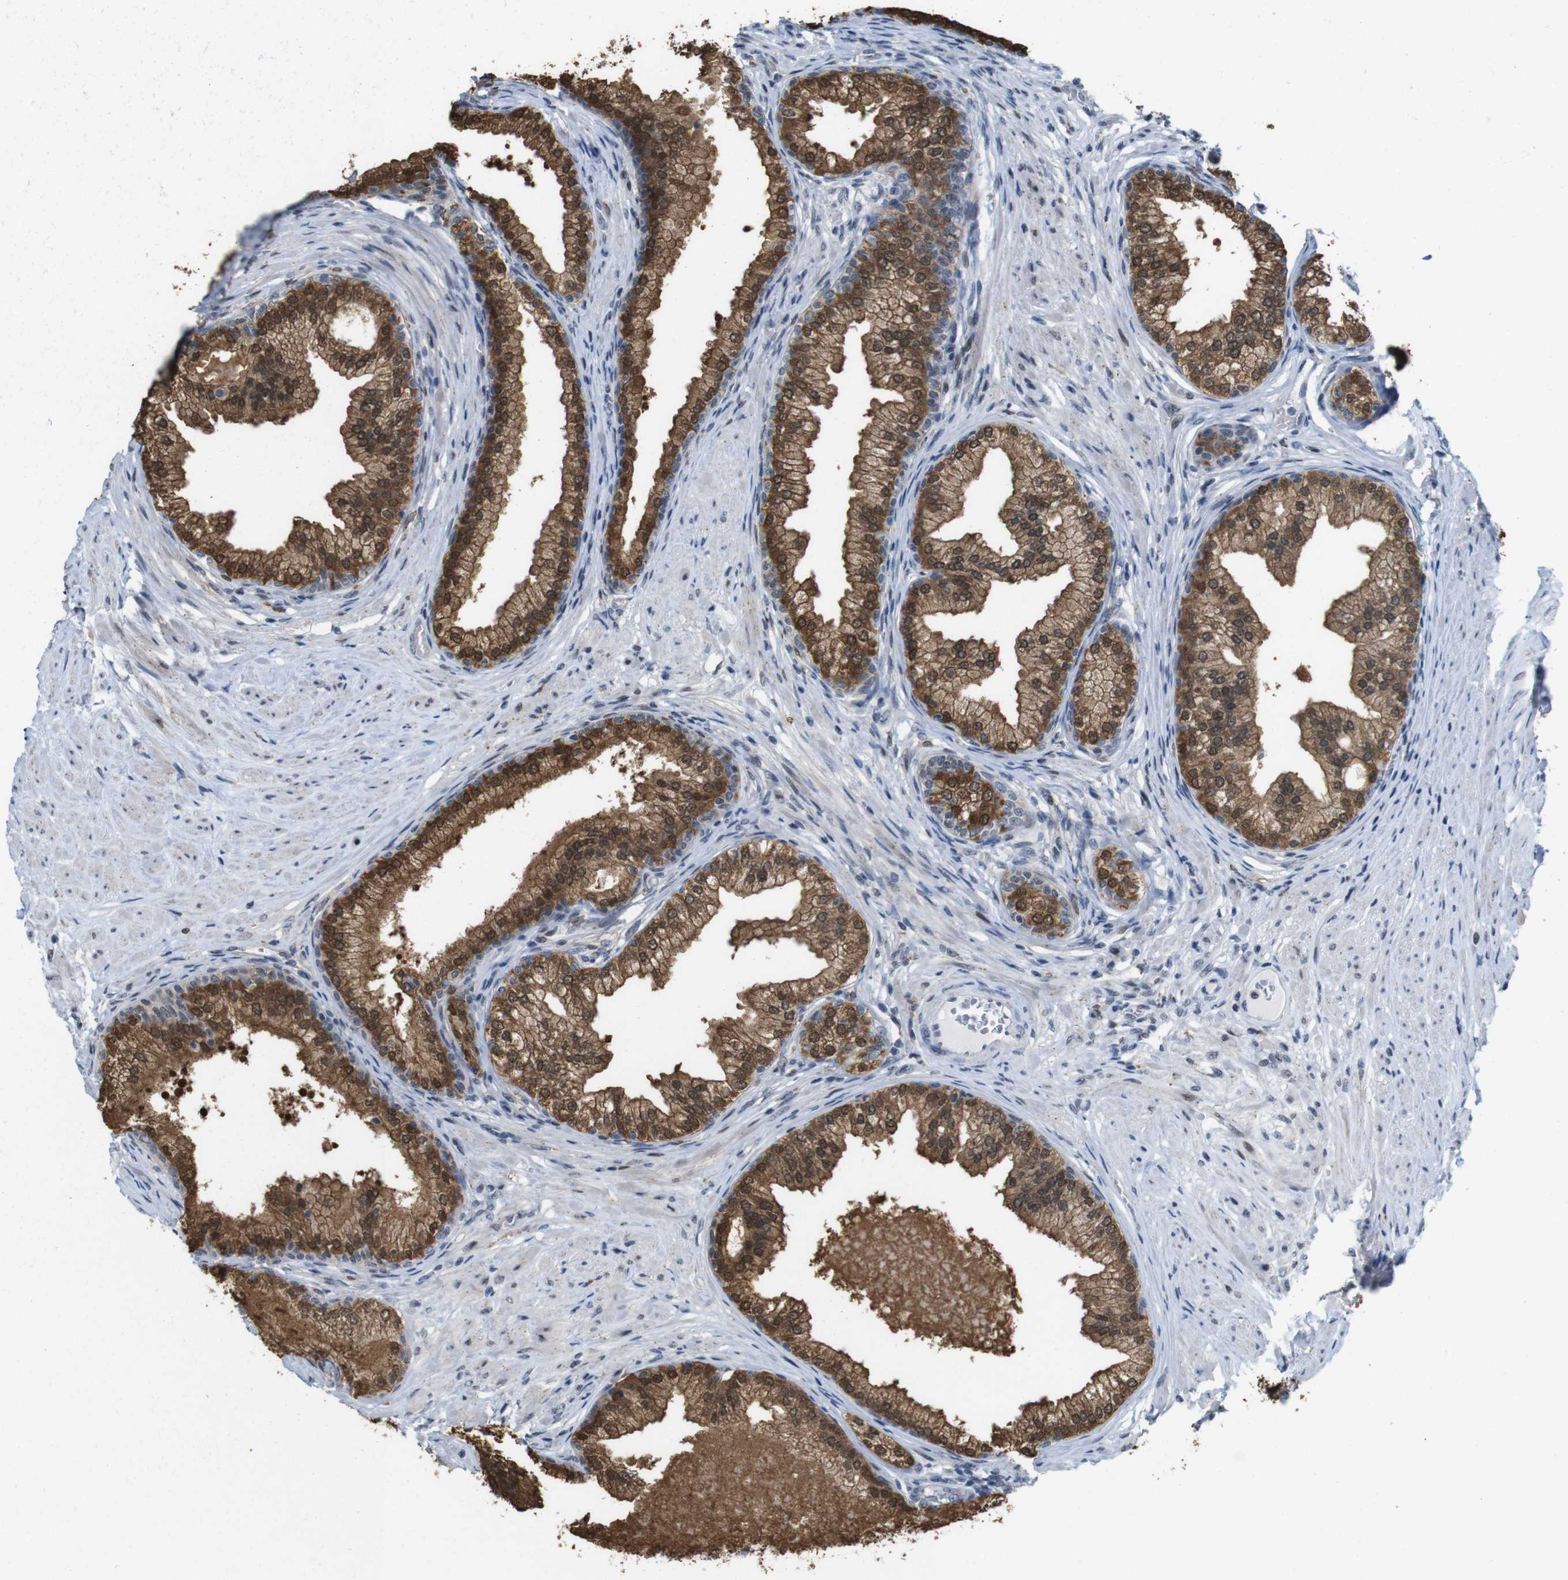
{"staining": {"intensity": "strong", "quantity": ">75%", "location": "cytoplasmic/membranous,nuclear"}, "tissue": "prostate", "cell_type": "Glandular cells", "image_type": "normal", "snomed": [{"axis": "morphology", "description": "Normal tissue, NOS"}, {"axis": "morphology", "description": "Urothelial carcinoma, Low grade"}, {"axis": "topography", "description": "Urinary bladder"}, {"axis": "topography", "description": "Prostate"}], "caption": "Immunohistochemistry image of benign prostate: prostate stained using IHC exhibits high levels of strong protein expression localized specifically in the cytoplasmic/membranous,nuclear of glandular cells, appearing as a cytoplasmic/membranous,nuclear brown color.", "gene": "PNMA8A", "patient": {"sex": "male", "age": 60}}